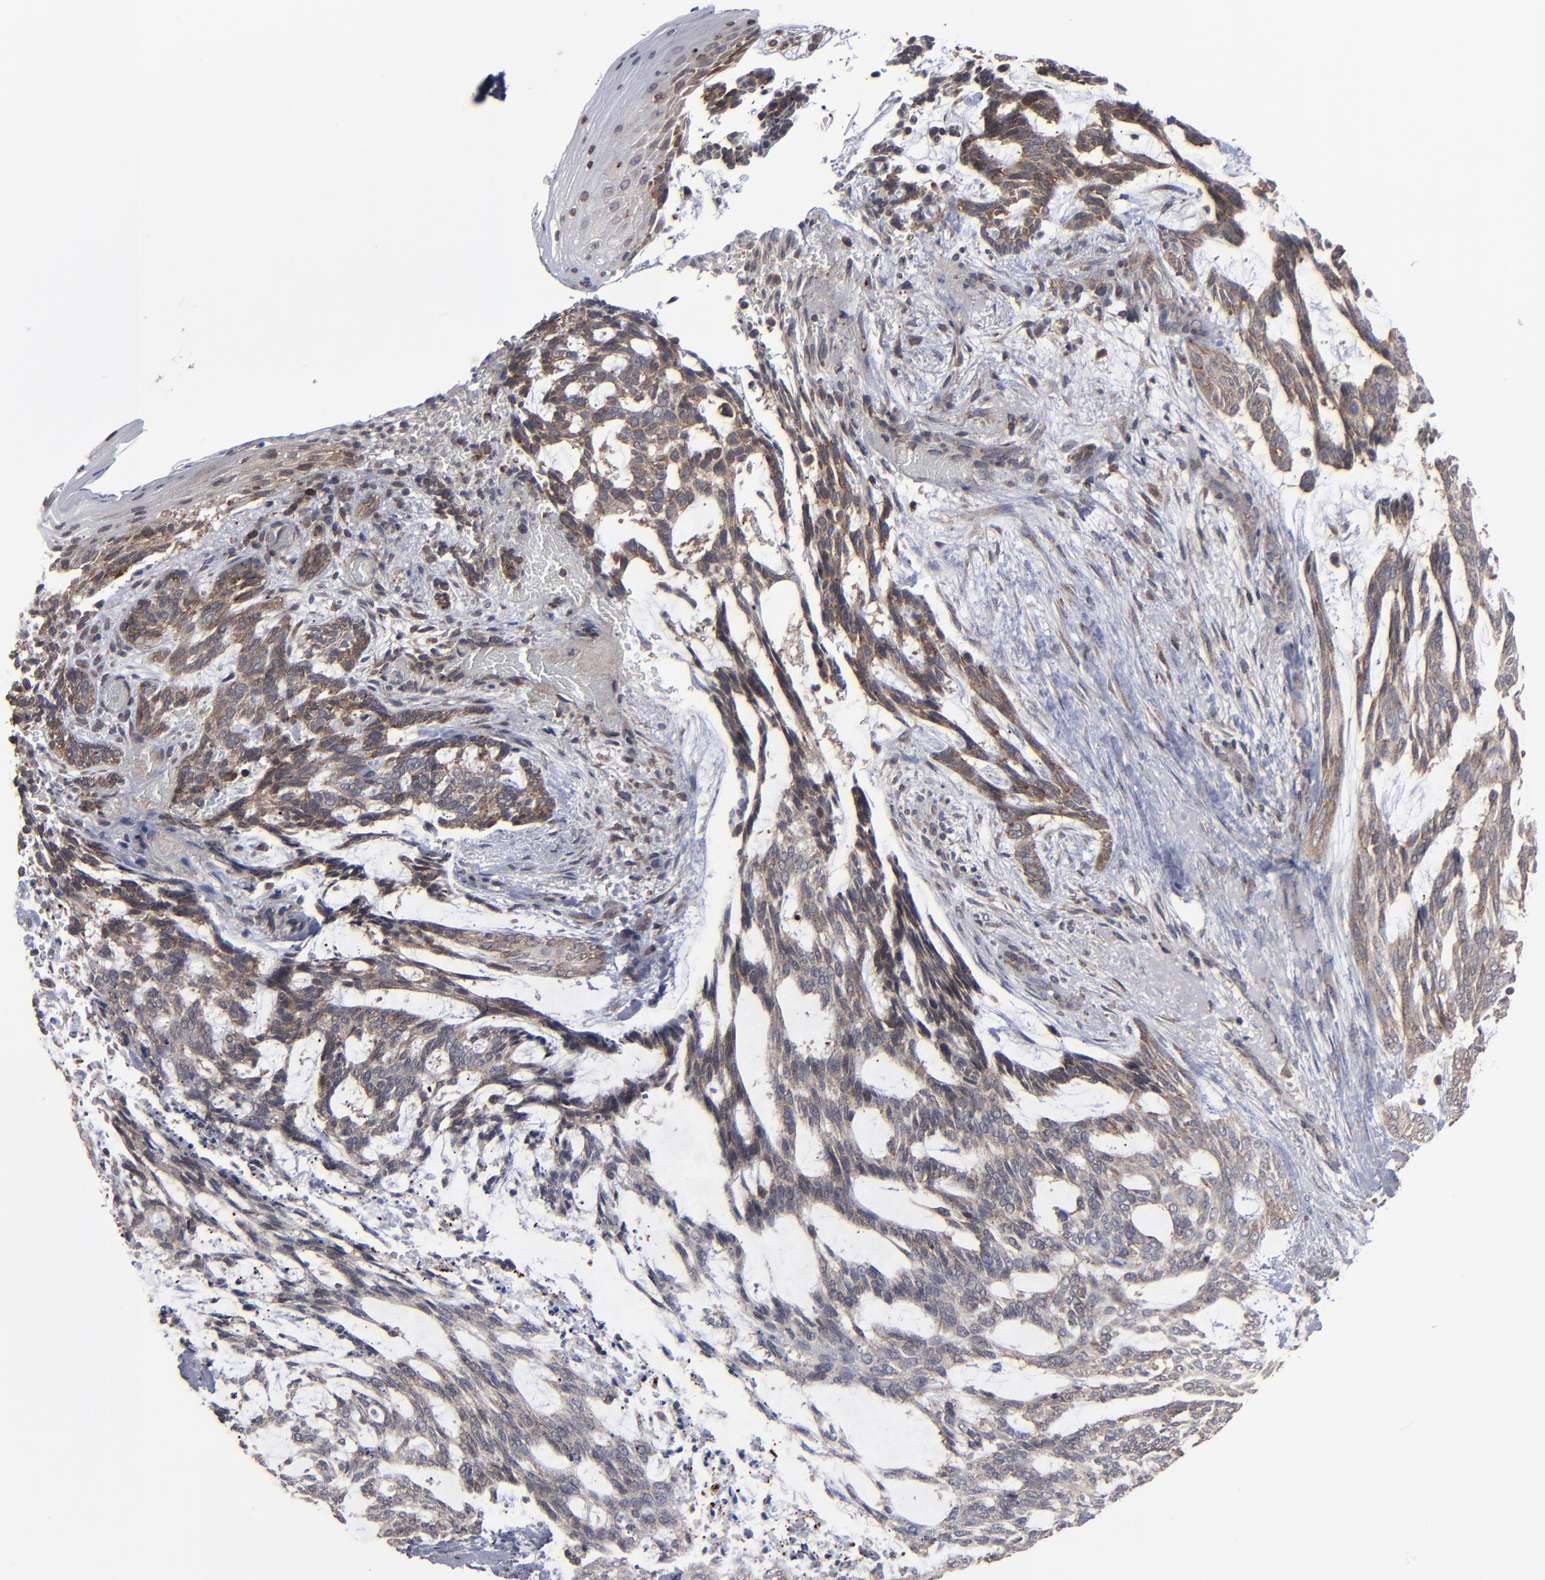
{"staining": {"intensity": "moderate", "quantity": ">75%", "location": "cytoplasmic/membranous"}, "tissue": "skin cancer", "cell_type": "Tumor cells", "image_type": "cancer", "snomed": [{"axis": "morphology", "description": "Normal tissue, NOS"}, {"axis": "morphology", "description": "Basal cell carcinoma"}, {"axis": "topography", "description": "Skin"}], "caption": "Protein expression analysis of human skin basal cell carcinoma reveals moderate cytoplasmic/membranous staining in approximately >75% of tumor cells. (DAB = brown stain, brightfield microscopy at high magnification).", "gene": "KIAA2026", "patient": {"sex": "female", "age": 71}}